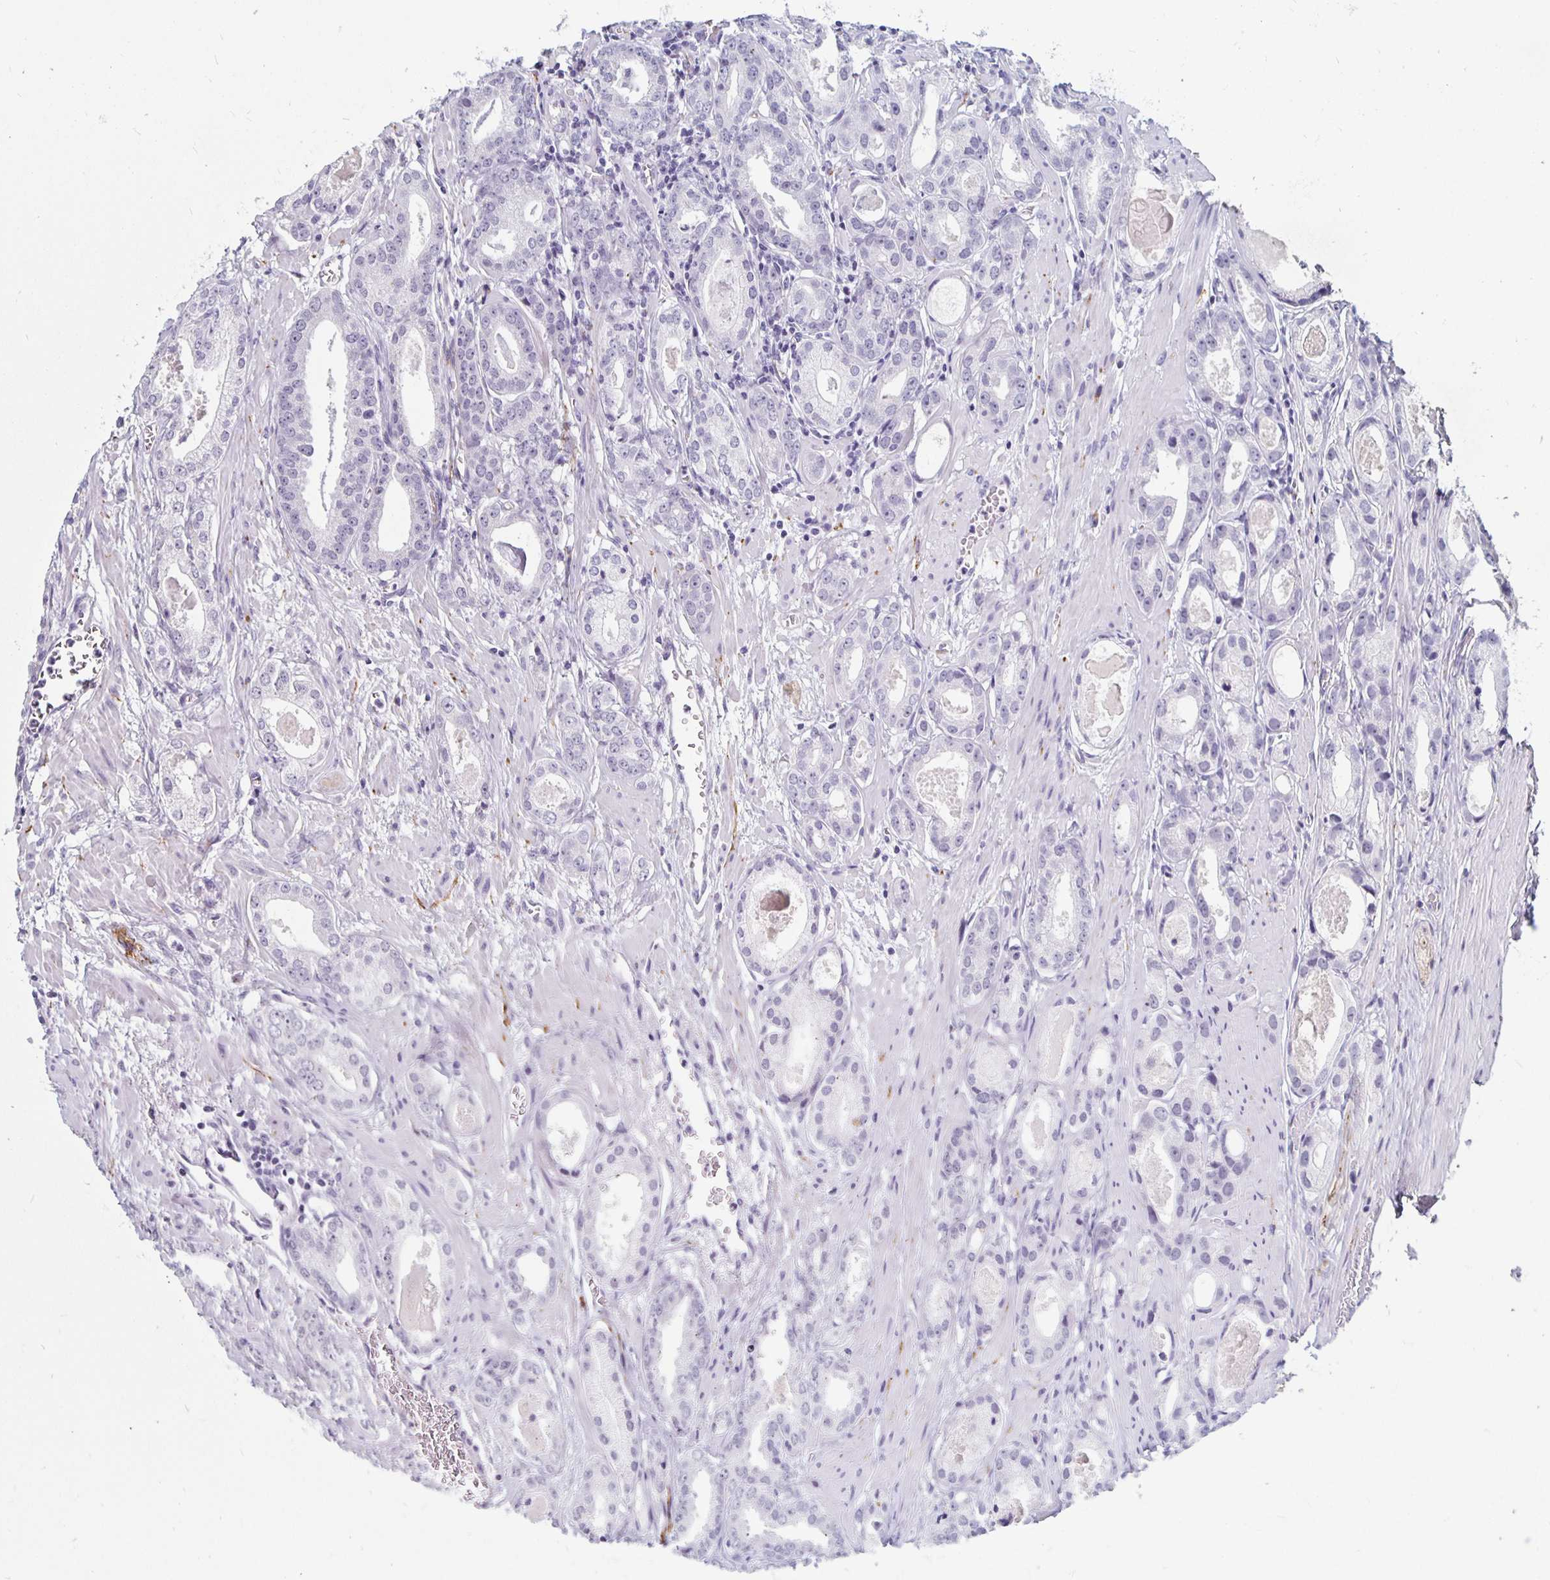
{"staining": {"intensity": "negative", "quantity": "none", "location": "none"}, "tissue": "prostate cancer", "cell_type": "Tumor cells", "image_type": "cancer", "snomed": [{"axis": "morphology", "description": "Adenocarcinoma, NOS"}, {"axis": "morphology", "description": "Adenocarcinoma, Low grade"}, {"axis": "topography", "description": "Prostate"}], "caption": "Tumor cells are negative for protein expression in human prostate cancer (adenocarcinoma (low-grade)).", "gene": "KCNQ2", "patient": {"sex": "male", "age": 64}}